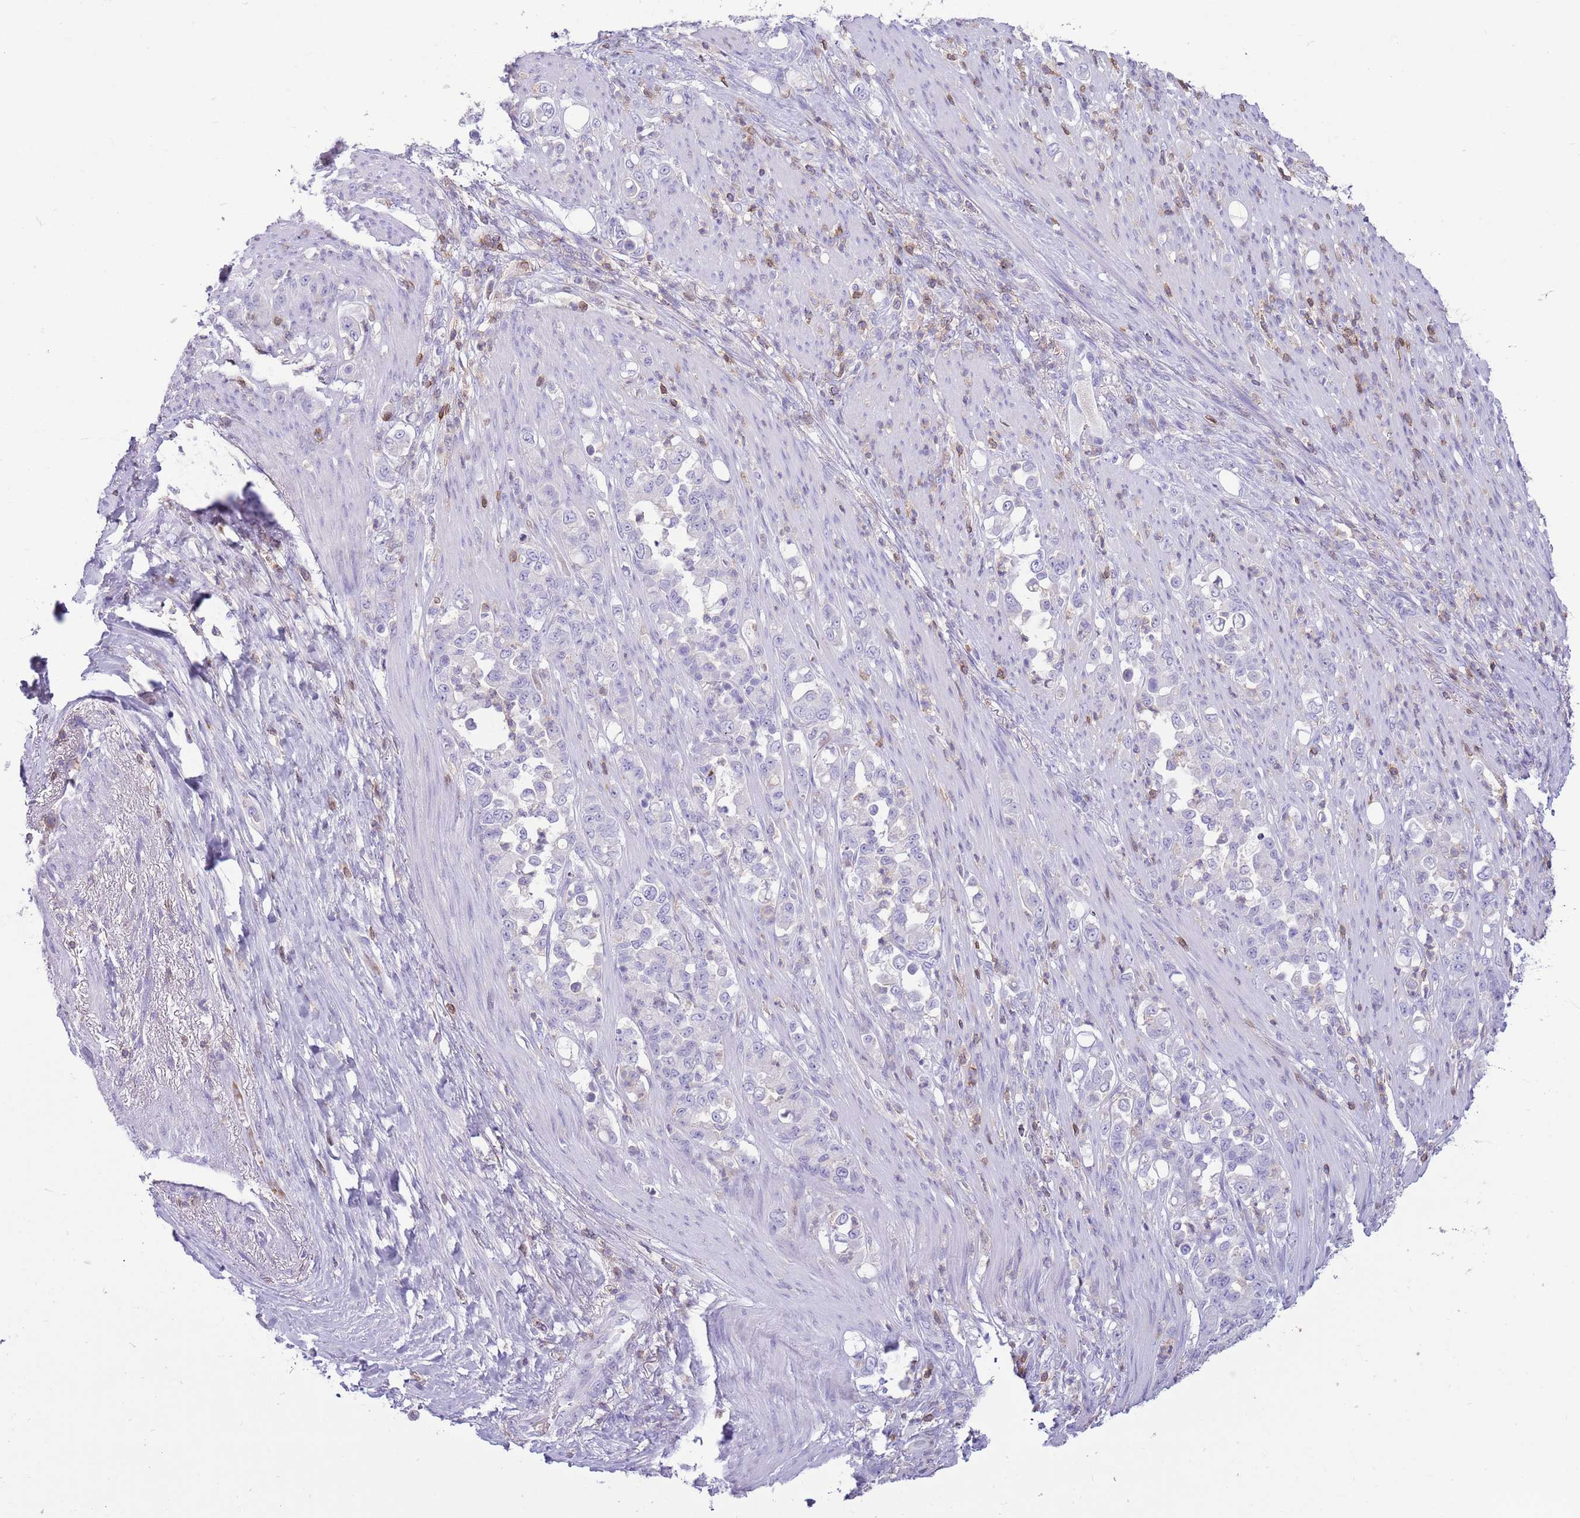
{"staining": {"intensity": "negative", "quantity": "none", "location": "none"}, "tissue": "stomach cancer", "cell_type": "Tumor cells", "image_type": "cancer", "snomed": [{"axis": "morphology", "description": "Normal tissue, NOS"}, {"axis": "morphology", "description": "Adenocarcinoma, NOS"}, {"axis": "topography", "description": "Stomach"}], "caption": "Adenocarcinoma (stomach) was stained to show a protein in brown. There is no significant positivity in tumor cells.", "gene": "OR4Q3", "patient": {"sex": "female", "age": 79}}